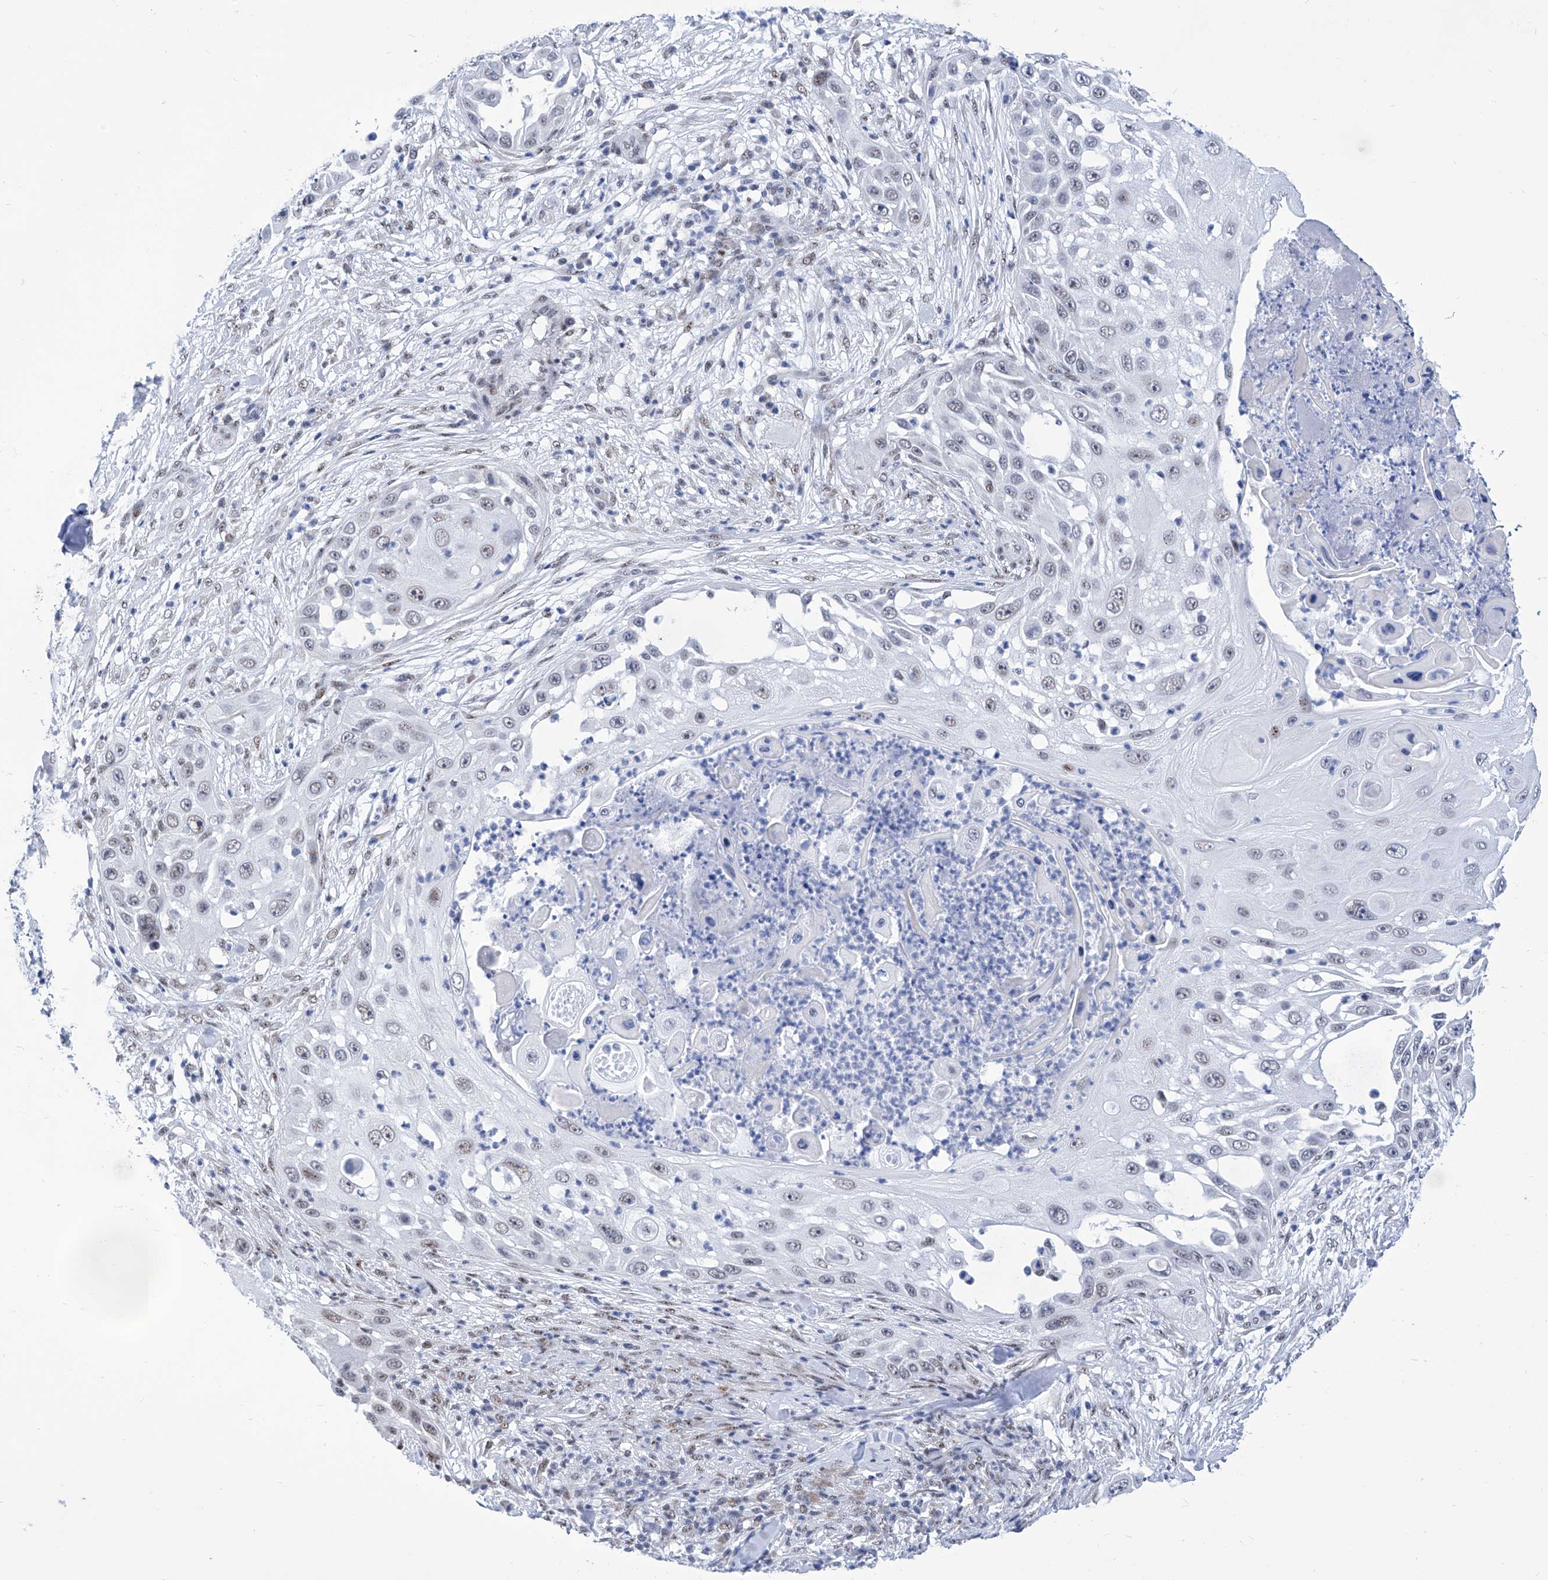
{"staining": {"intensity": "weak", "quantity": "<25%", "location": "nuclear"}, "tissue": "skin cancer", "cell_type": "Tumor cells", "image_type": "cancer", "snomed": [{"axis": "morphology", "description": "Squamous cell carcinoma, NOS"}, {"axis": "topography", "description": "Skin"}], "caption": "Immunohistochemistry of skin squamous cell carcinoma exhibits no positivity in tumor cells.", "gene": "SART1", "patient": {"sex": "female", "age": 44}}